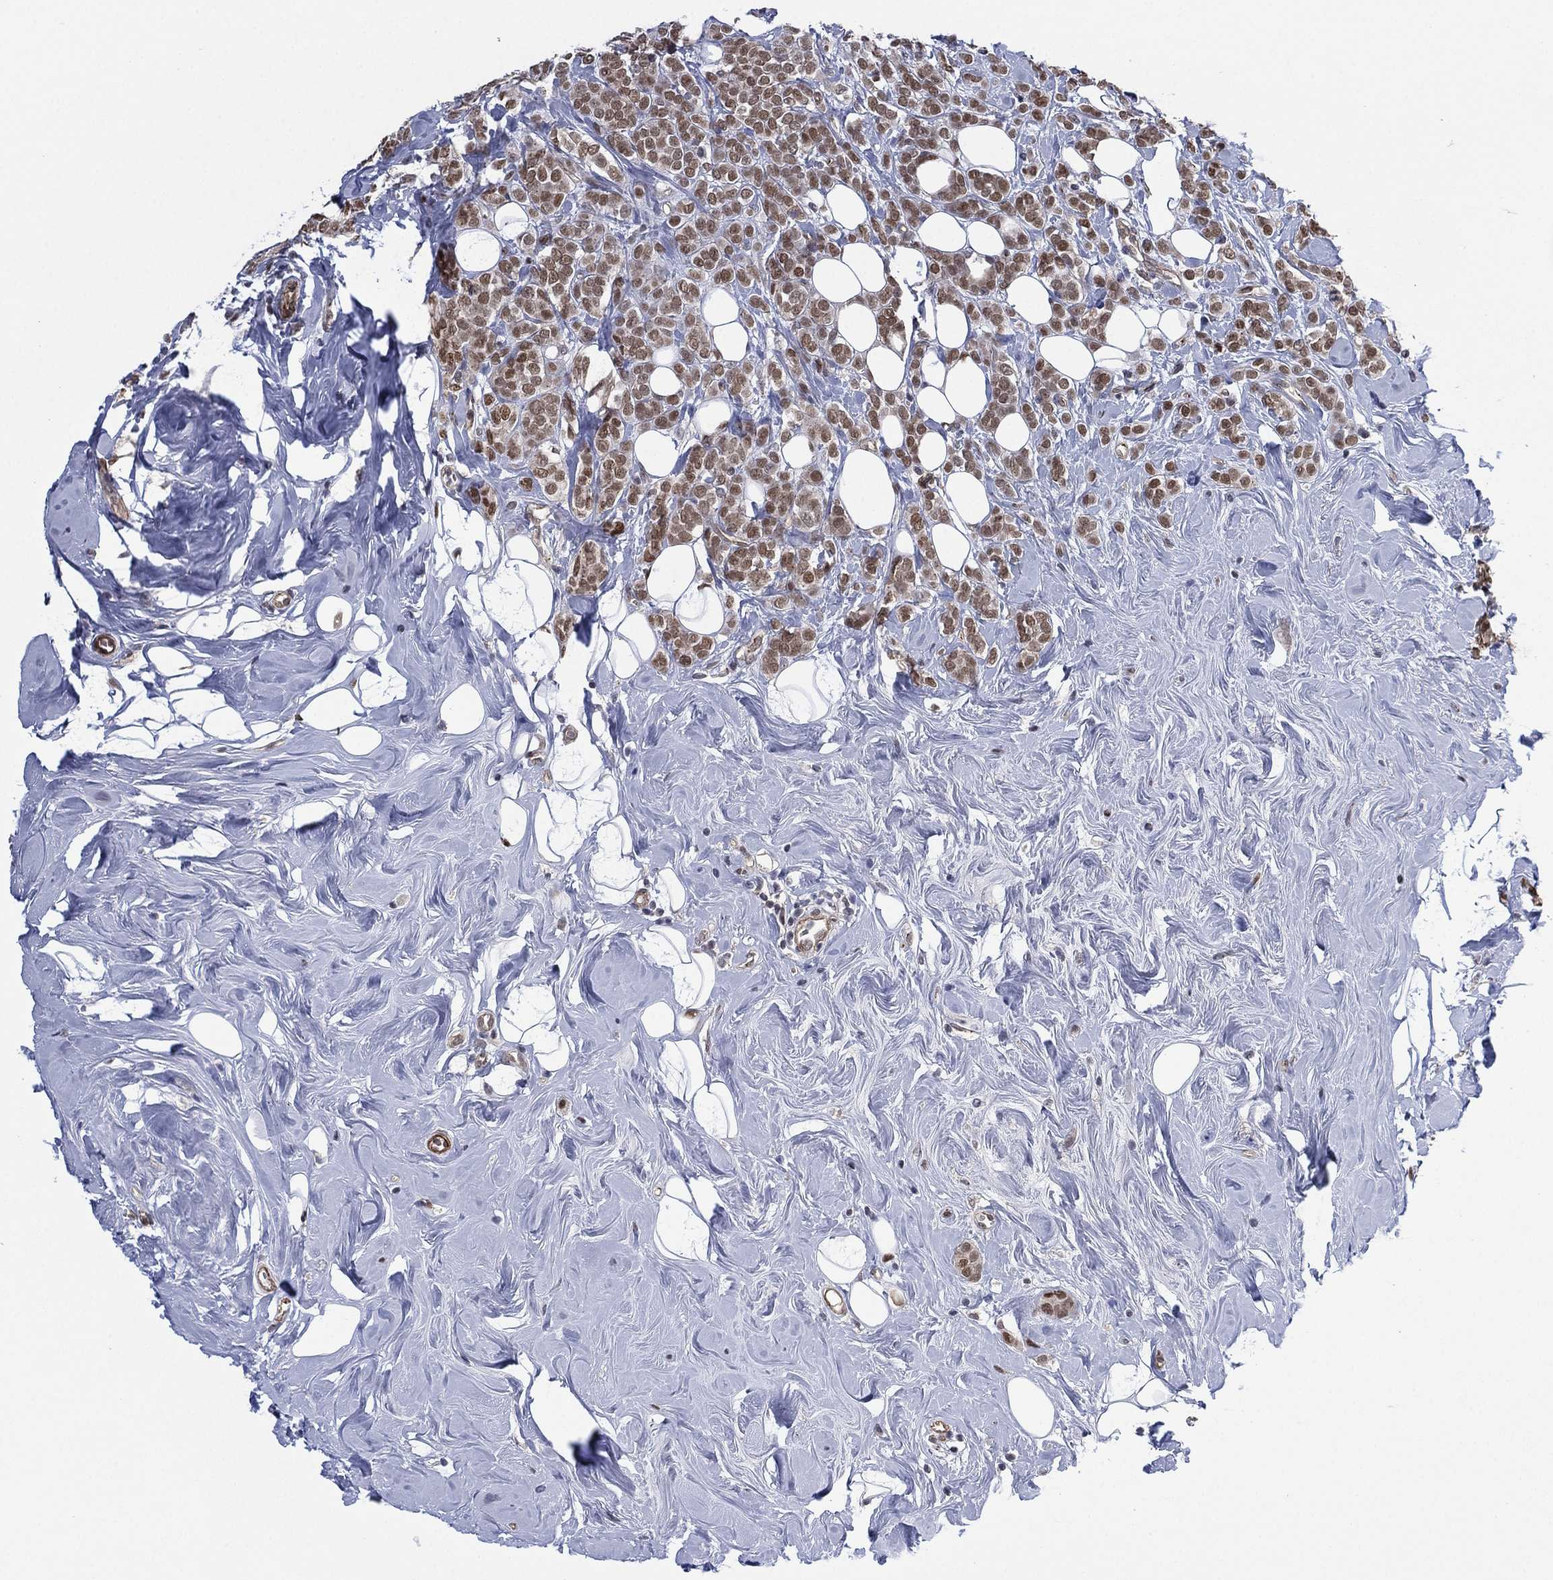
{"staining": {"intensity": "moderate", "quantity": "25%-75%", "location": "nuclear"}, "tissue": "breast cancer", "cell_type": "Tumor cells", "image_type": "cancer", "snomed": [{"axis": "morphology", "description": "Lobular carcinoma"}, {"axis": "topography", "description": "Breast"}], "caption": "Immunohistochemistry (IHC) staining of breast cancer (lobular carcinoma), which shows medium levels of moderate nuclear expression in approximately 25%-75% of tumor cells indicating moderate nuclear protein staining. The staining was performed using DAB (3,3'-diaminobenzidine) (brown) for protein detection and nuclei were counterstained in hematoxylin (blue).", "gene": "GSE1", "patient": {"sex": "female", "age": 49}}